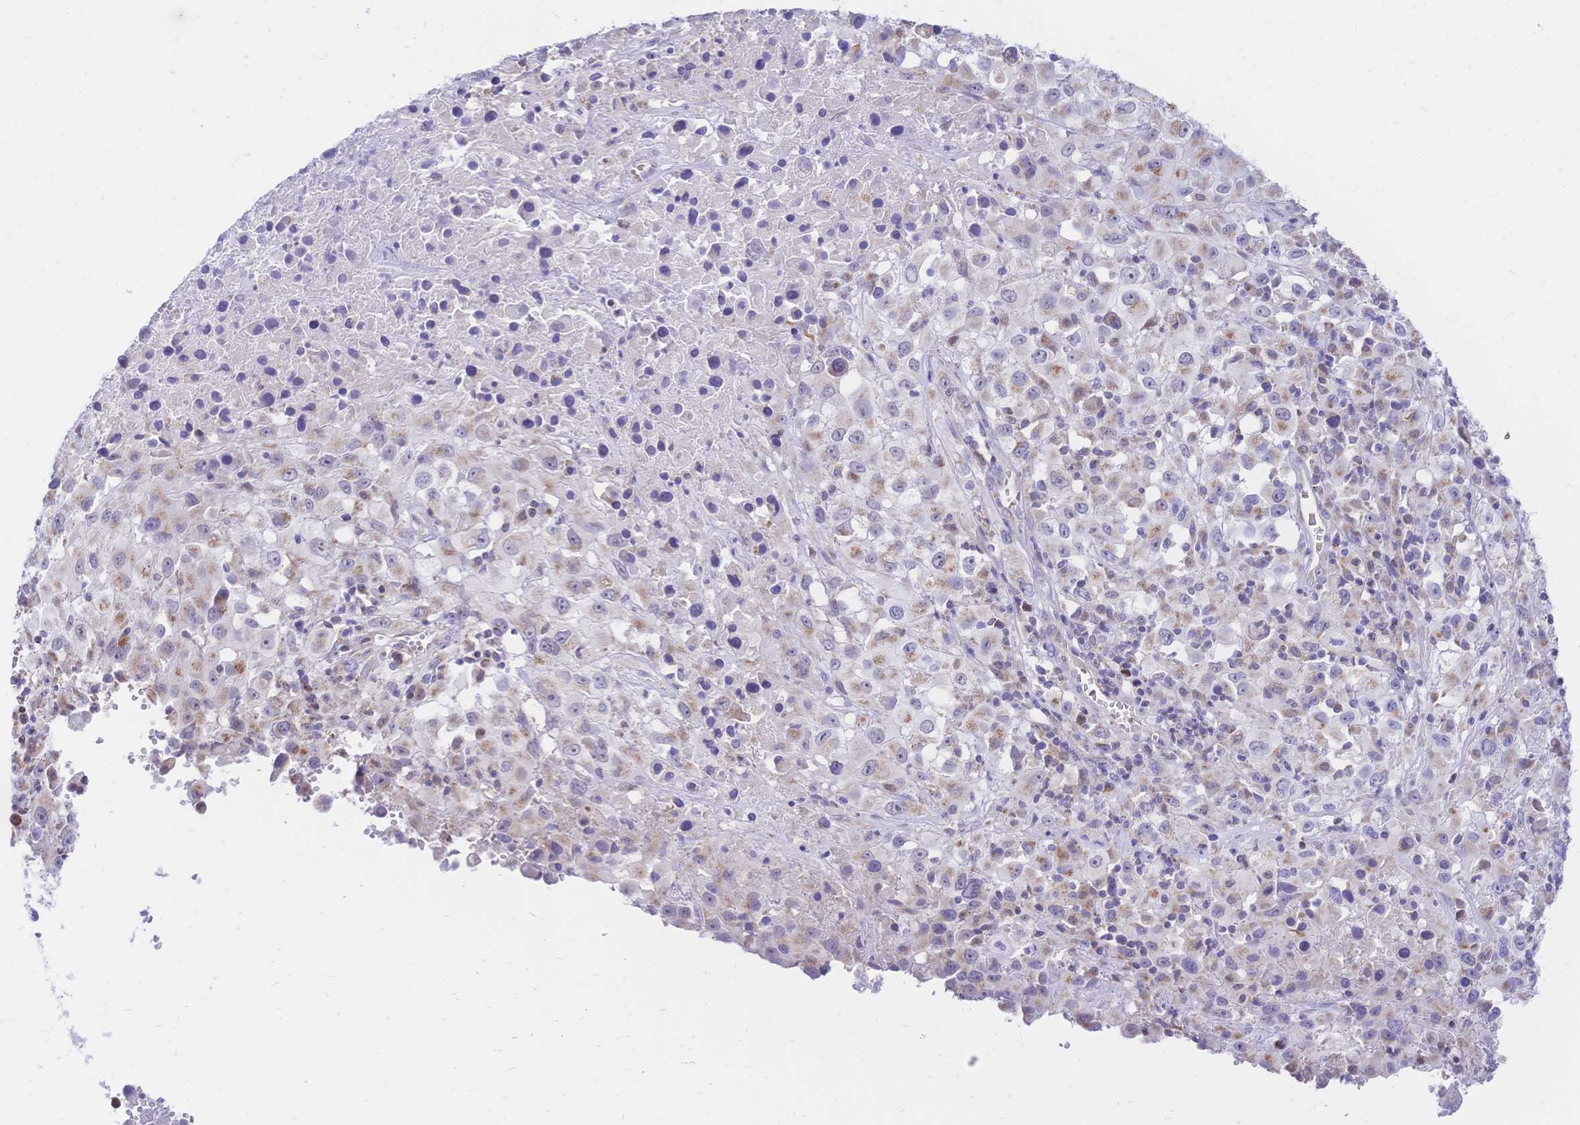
{"staining": {"intensity": "weak", "quantity": "<25%", "location": "cytoplasmic/membranous"}, "tissue": "melanoma", "cell_type": "Tumor cells", "image_type": "cancer", "snomed": [{"axis": "morphology", "description": "Malignant melanoma, Metastatic site"}, {"axis": "topography", "description": "Soft tissue"}], "caption": "Histopathology image shows no protein positivity in tumor cells of melanoma tissue. (DAB (3,3'-diaminobenzidine) IHC visualized using brightfield microscopy, high magnification).", "gene": "CLEC18B", "patient": {"sex": "male", "age": 50}}